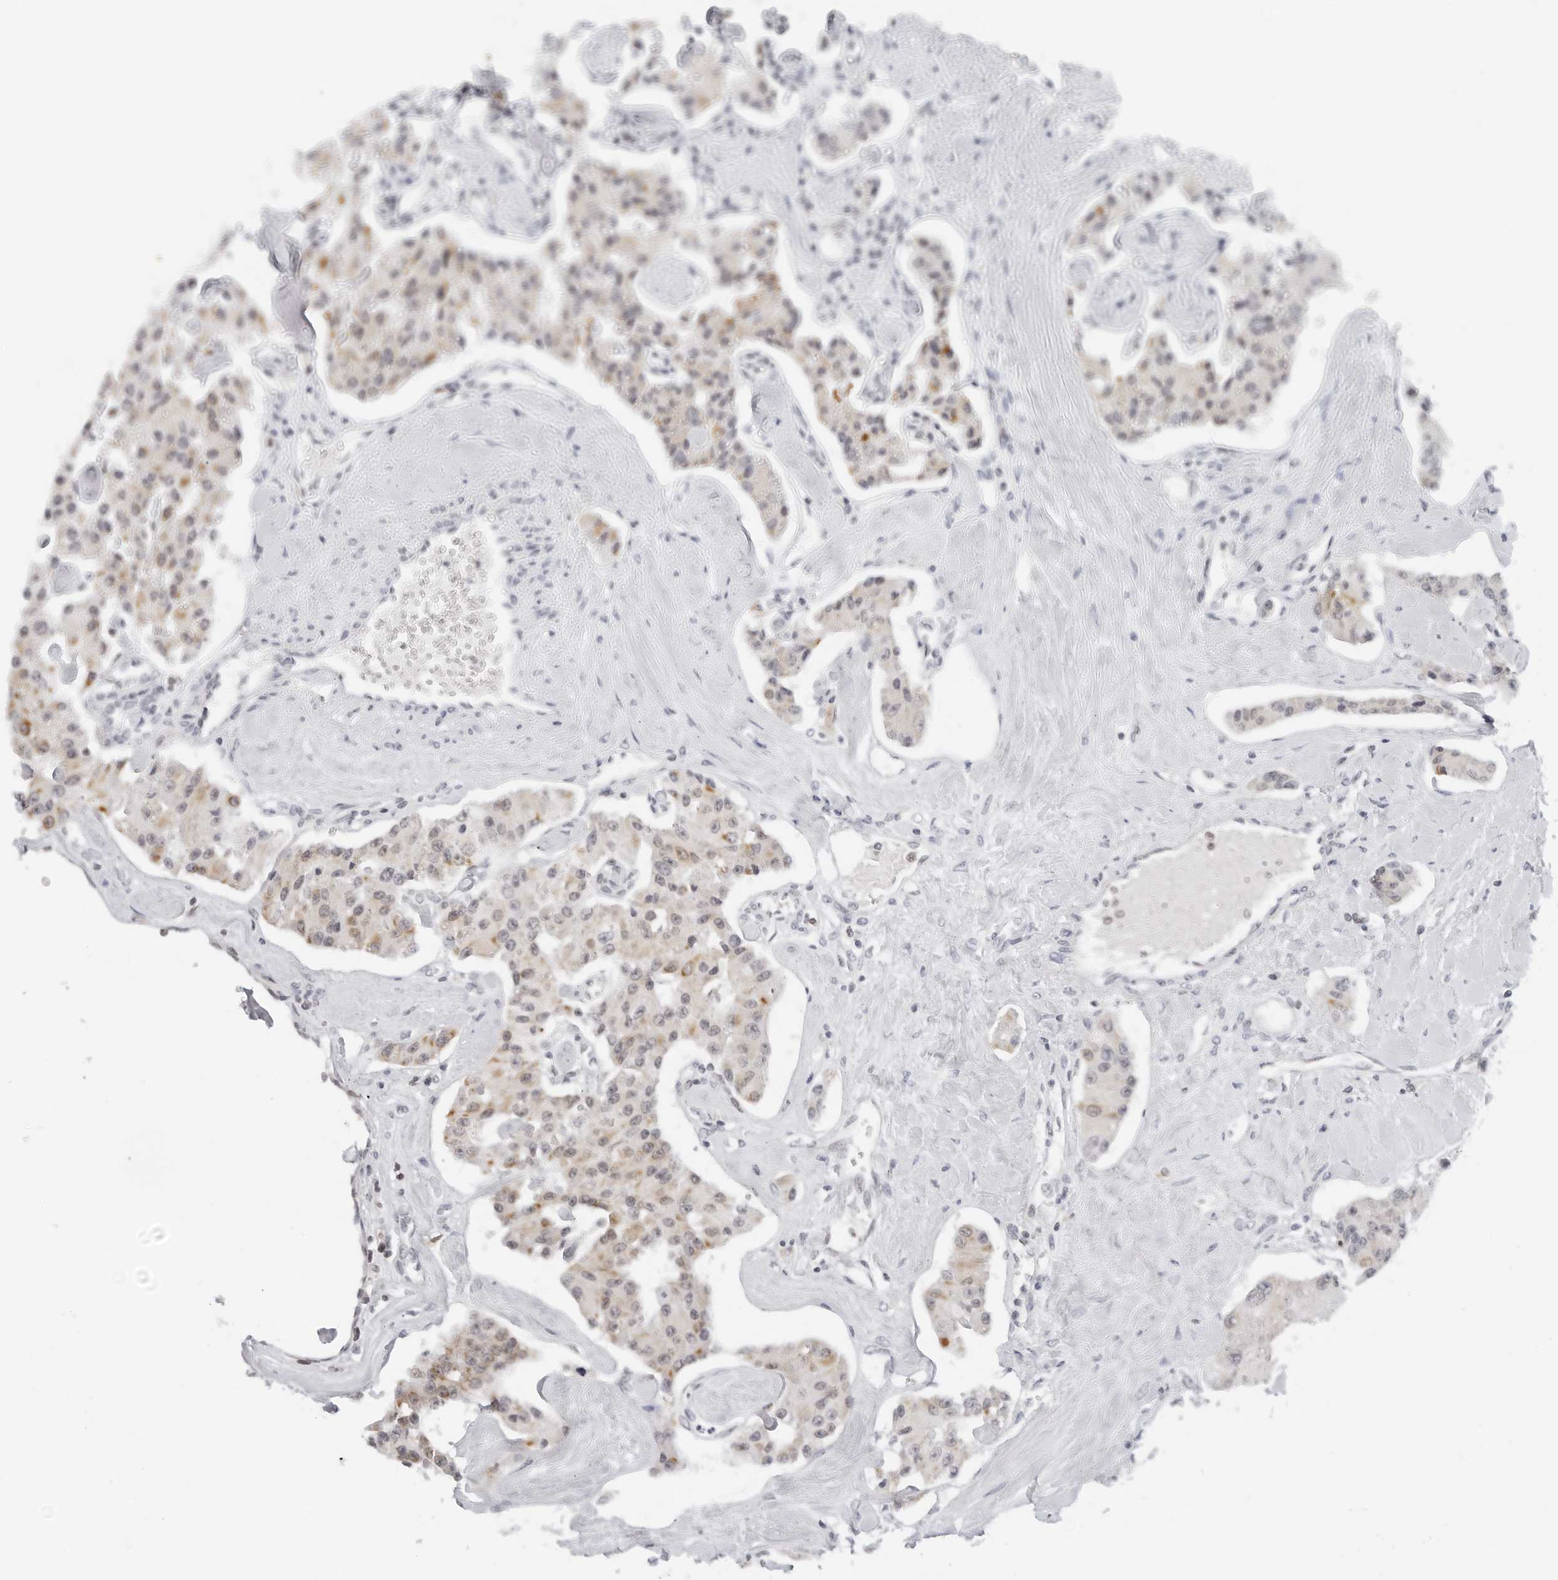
{"staining": {"intensity": "moderate", "quantity": "<25%", "location": "cytoplasmic/membranous"}, "tissue": "carcinoid", "cell_type": "Tumor cells", "image_type": "cancer", "snomed": [{"axis": "morphology", "description": "Carcinoid, malignant, NOS"}, {"axis": "topography", "description": "Pancreas"}], "caption": "High-power microscopy captured an immunohistochemistry (IHC) image of carcinoid, revealing moderate cytoplasmic/membranous positivity in about <25% of tumor cells.", "gene": "FLG2", "patient": {"sex": "male", "age": 41}}